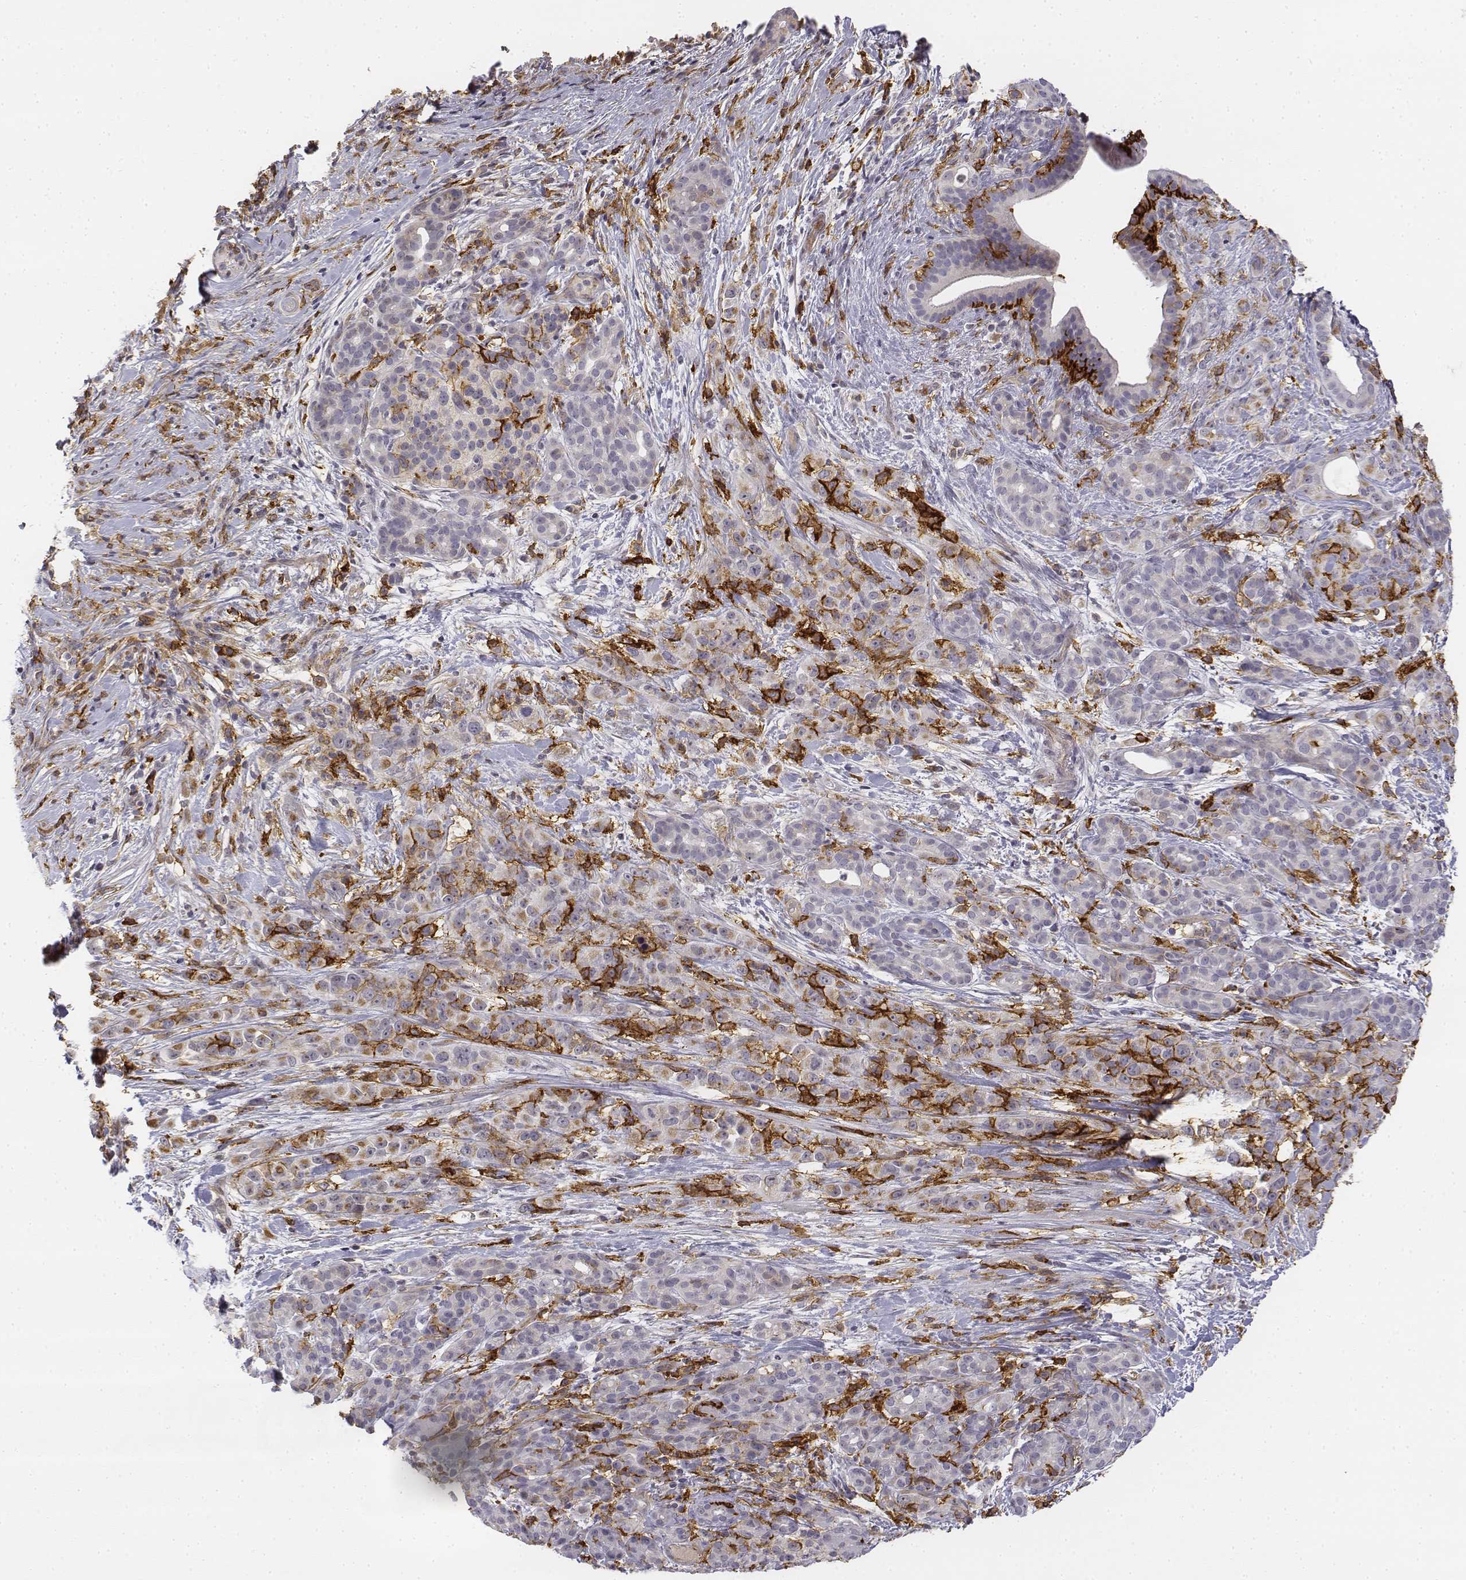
{"staining": {"intensity": "moderate", "quantity": "<25%", "location": "cytoplasmic/membranous"}, "tissue": "pancreatic cancer", "cell_type": "Tumor cells", "image_type": "cancer", "snomed": [{"axis": "morphology", "description": "Adenocarcinoma, NOS"}, {"axis": "topography", "description": "Pancreas"}], "caption": "A high-resolution histopathology image shows IHC staining of pancreatic cancer (adenocarcinoma), which exhibits moderate cytoplasmic/membranous expression in approximately <25% of tumor cells.", "gene": "CD14", "patient": {"sex": "male", "age": 44}}